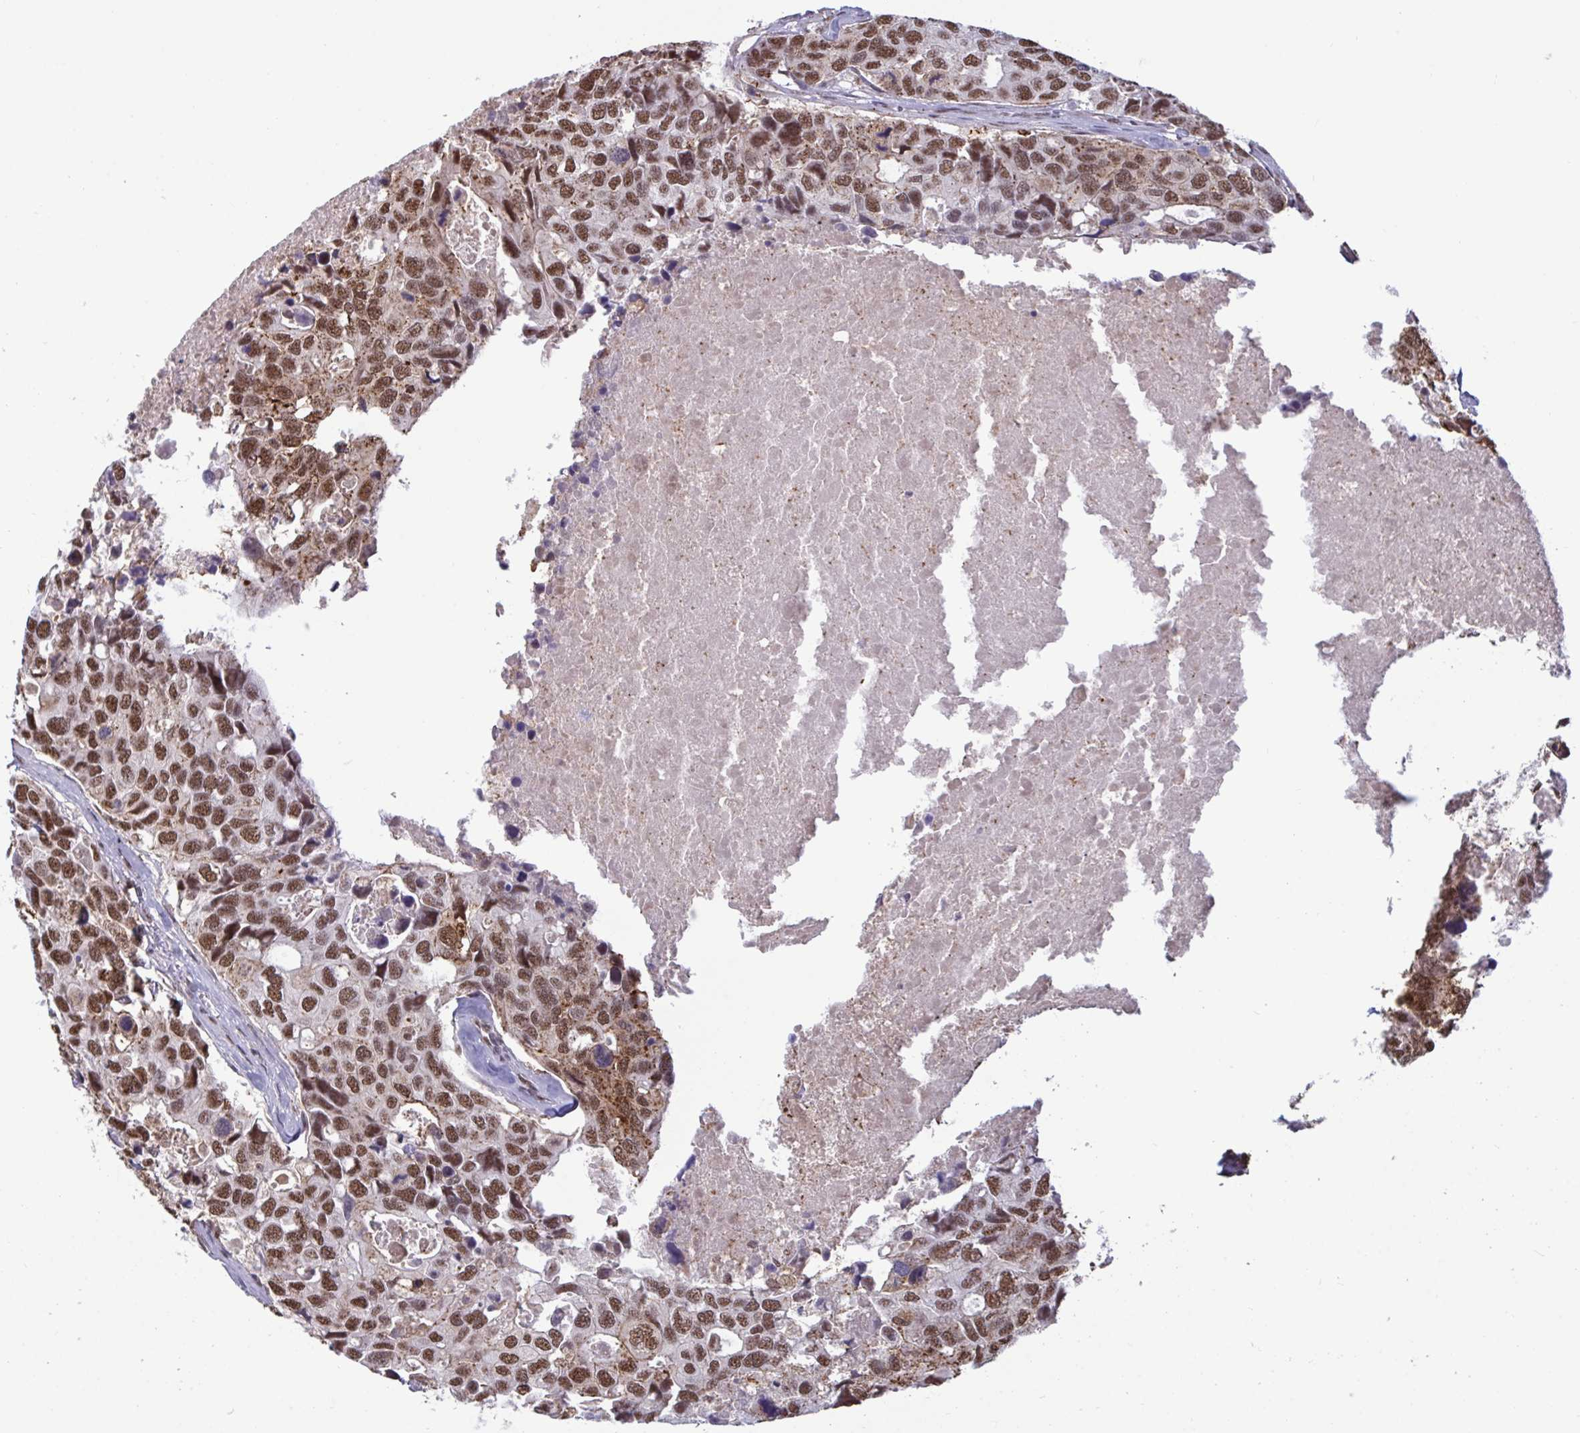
{"staining": {"intensity": "moderate", "quantity": ">75%", "location": "cytoplasmic/membranous,nuclear"}, "tissue": "breast cancer", "cell_type": "Tumor cells", "image_type": "cancer", "snomed": [{"axis": "morphology", "description": "Duct carcinoma"}, {"axis": "topography", "description": "Breast"}], "caption": "Breast cancer (invasive ductal carcinoma) stained with immunohistochemistry (IHC) displays moderate cytoplasmic/membranous and nuclear positivity in about >75% of tumor cells.", "gene": "PUF60", "patient": {"sex": "female", "age": 83}}